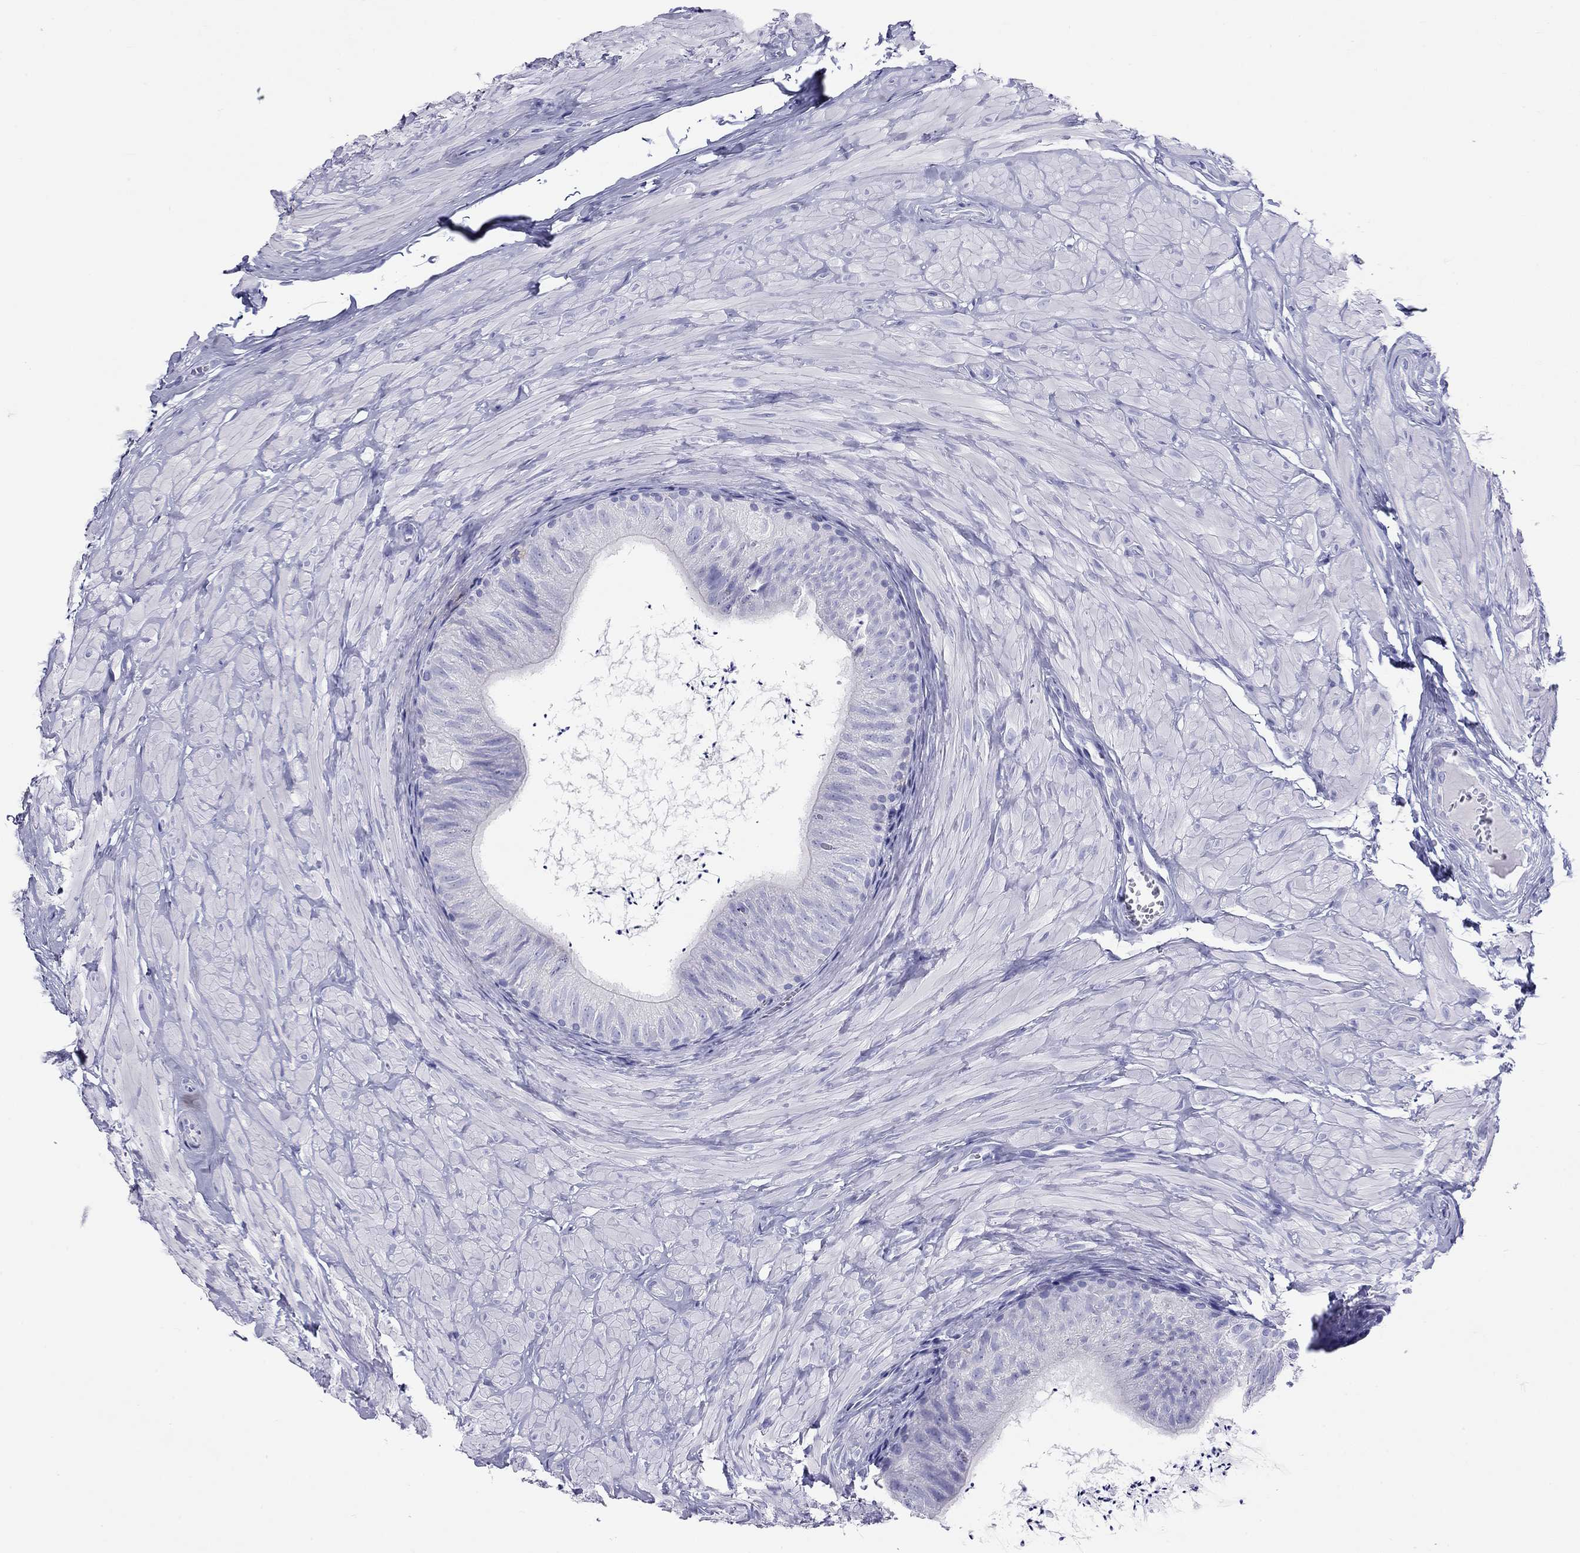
{"staining": {"intensity": "negative", "quantity": "none", "location": "none"}, "tissue": "epididymis", "cell_type": "Glandular cells", "image_type": "normal", "snomed": [{"axis": "morphology", "description": "Normal tissue, NOS"}, {"axis": "topography", "description": "Epididymis"}], "caption": "An IHC image of unremarkable epididymis is shown. There is no staining in glandular cells of epididymis.", "gene": "HLA", "patient": {"sex": "male", "age": 32}}